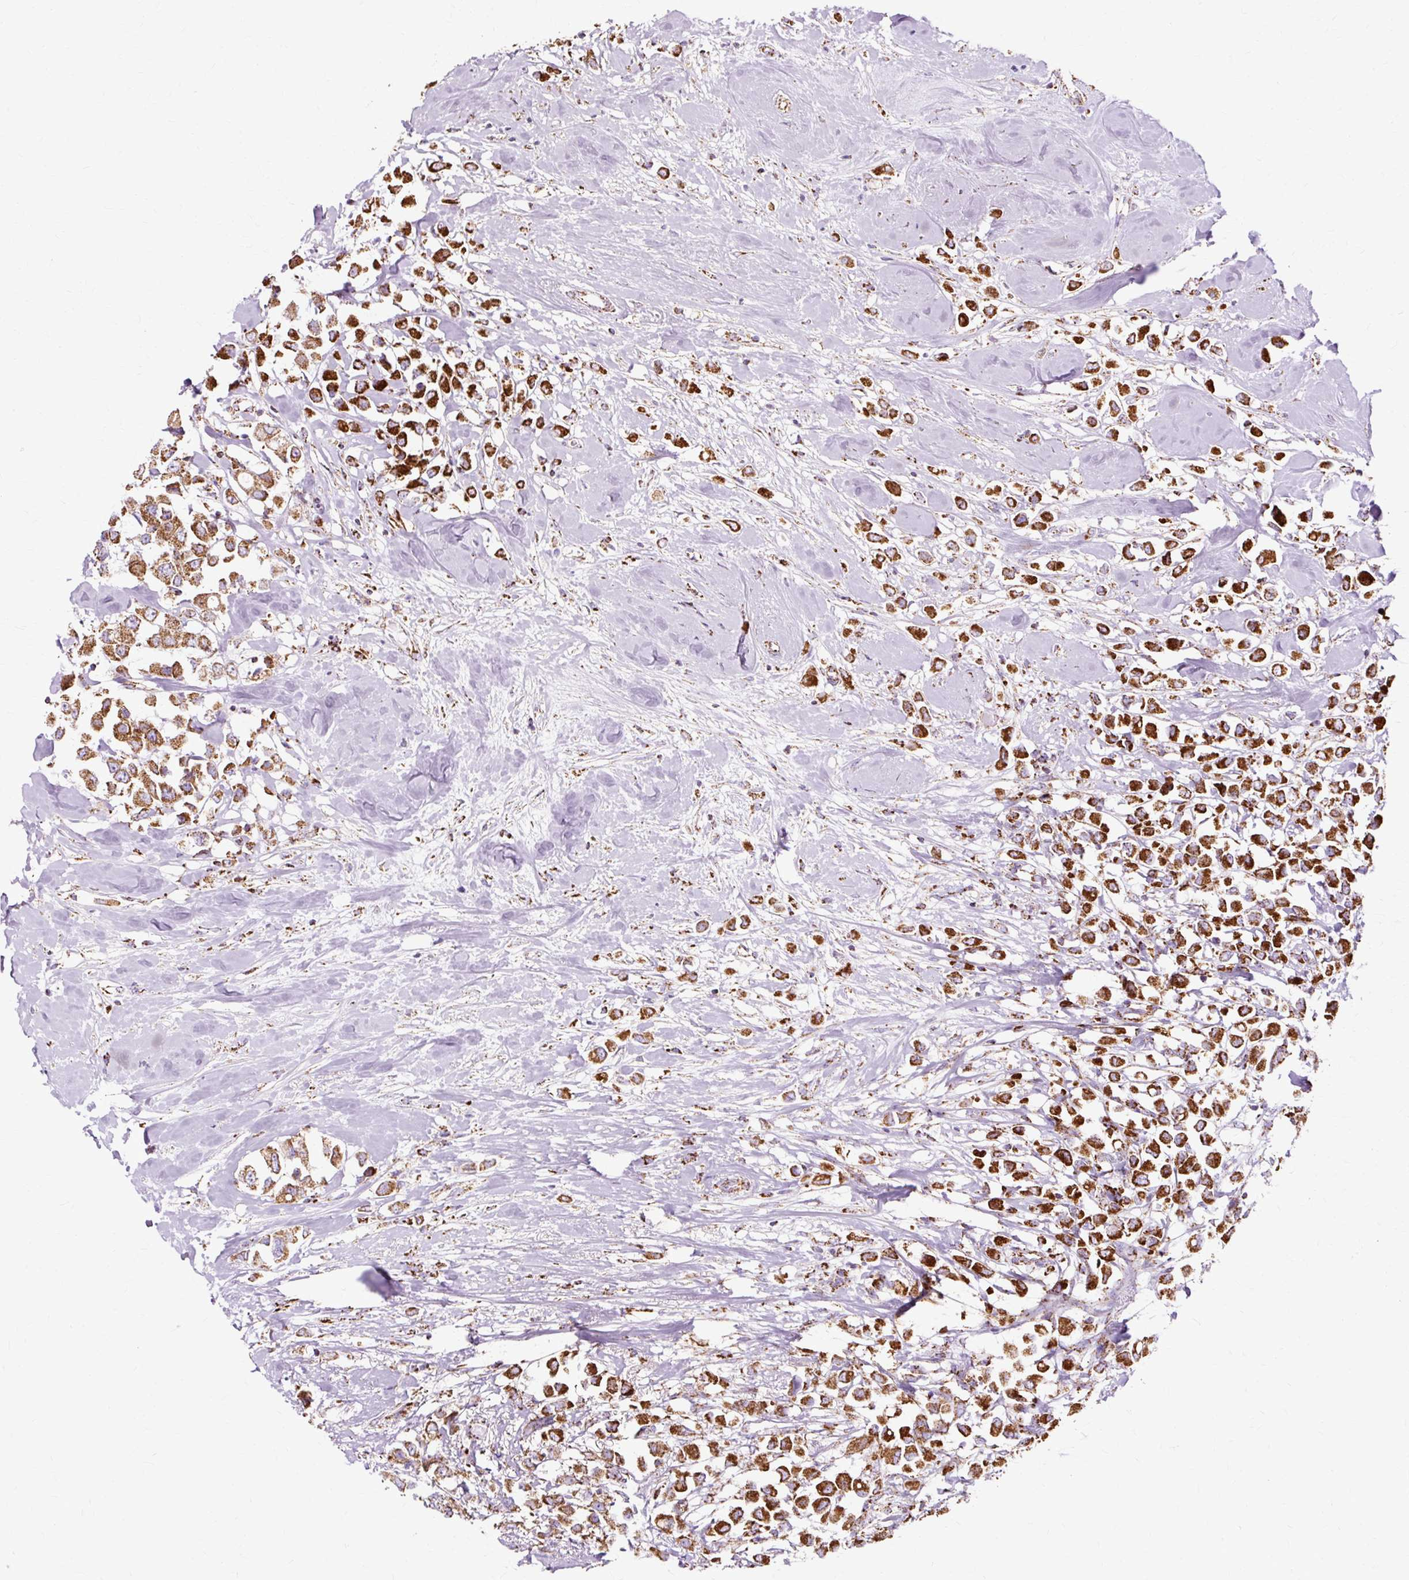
{"staining": {"intensity": "strong", "quantity": ">75%", "location": "cytoplasmic/membranous"}, "tissue": "breast cancer", "cell_type": "Tumor cells", "image_type": "cancer", "snomed": [{"axis": "morphology", "description": "Duct carcinoma"}, {"axis": "topography", "description": "Breast"}], "caption": "The micrograph shows a brown stain indicating the presence of a protein in the cytoplasmic/membranous of tumor cells in breast cancer.", "gene": "DLAT", "patient": {"sex": "female", "age": 61}}